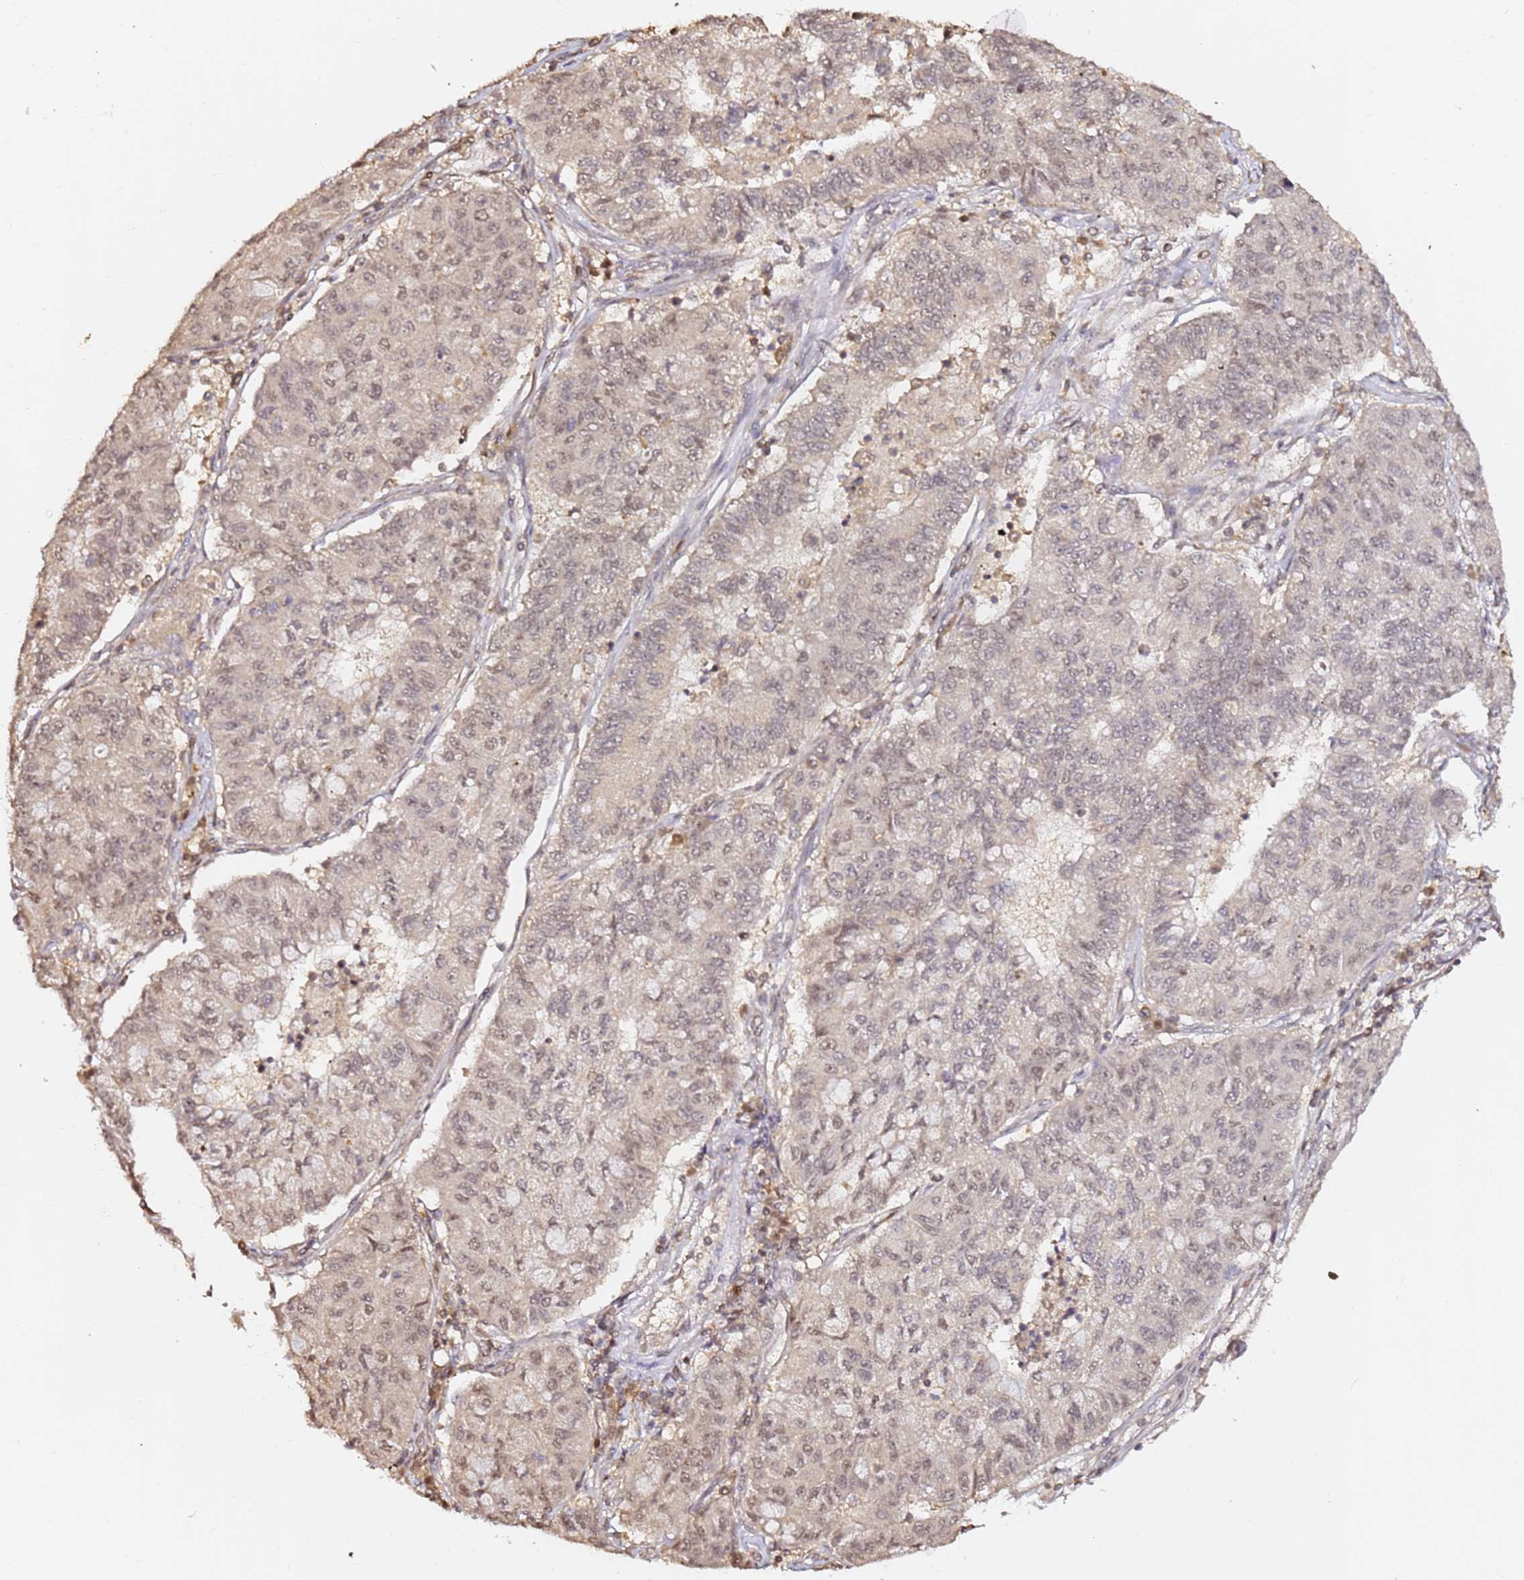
{"staining": {"intensity": "weak", "quantity": ">75%", "location": "nuclear"}, "tissue": "lung cancer", "cell_type": "Tumor cells", "image_type": "cancer", "snomed": [{"axis": "morphology", "description": "Squamous cell carcinoma, NOS"}, {"axis": "topography", "description": "Lung"}], "caption": "This histopathology image reveals lung cancer stained with immunohistochemistry to label a protein in brown. The nuclear of tumor cells show weak positivity for the protein. Nuclei are counter-stained blue.", "gene": "OR5V1", "patient": {"sex": "male", "age": 74}}